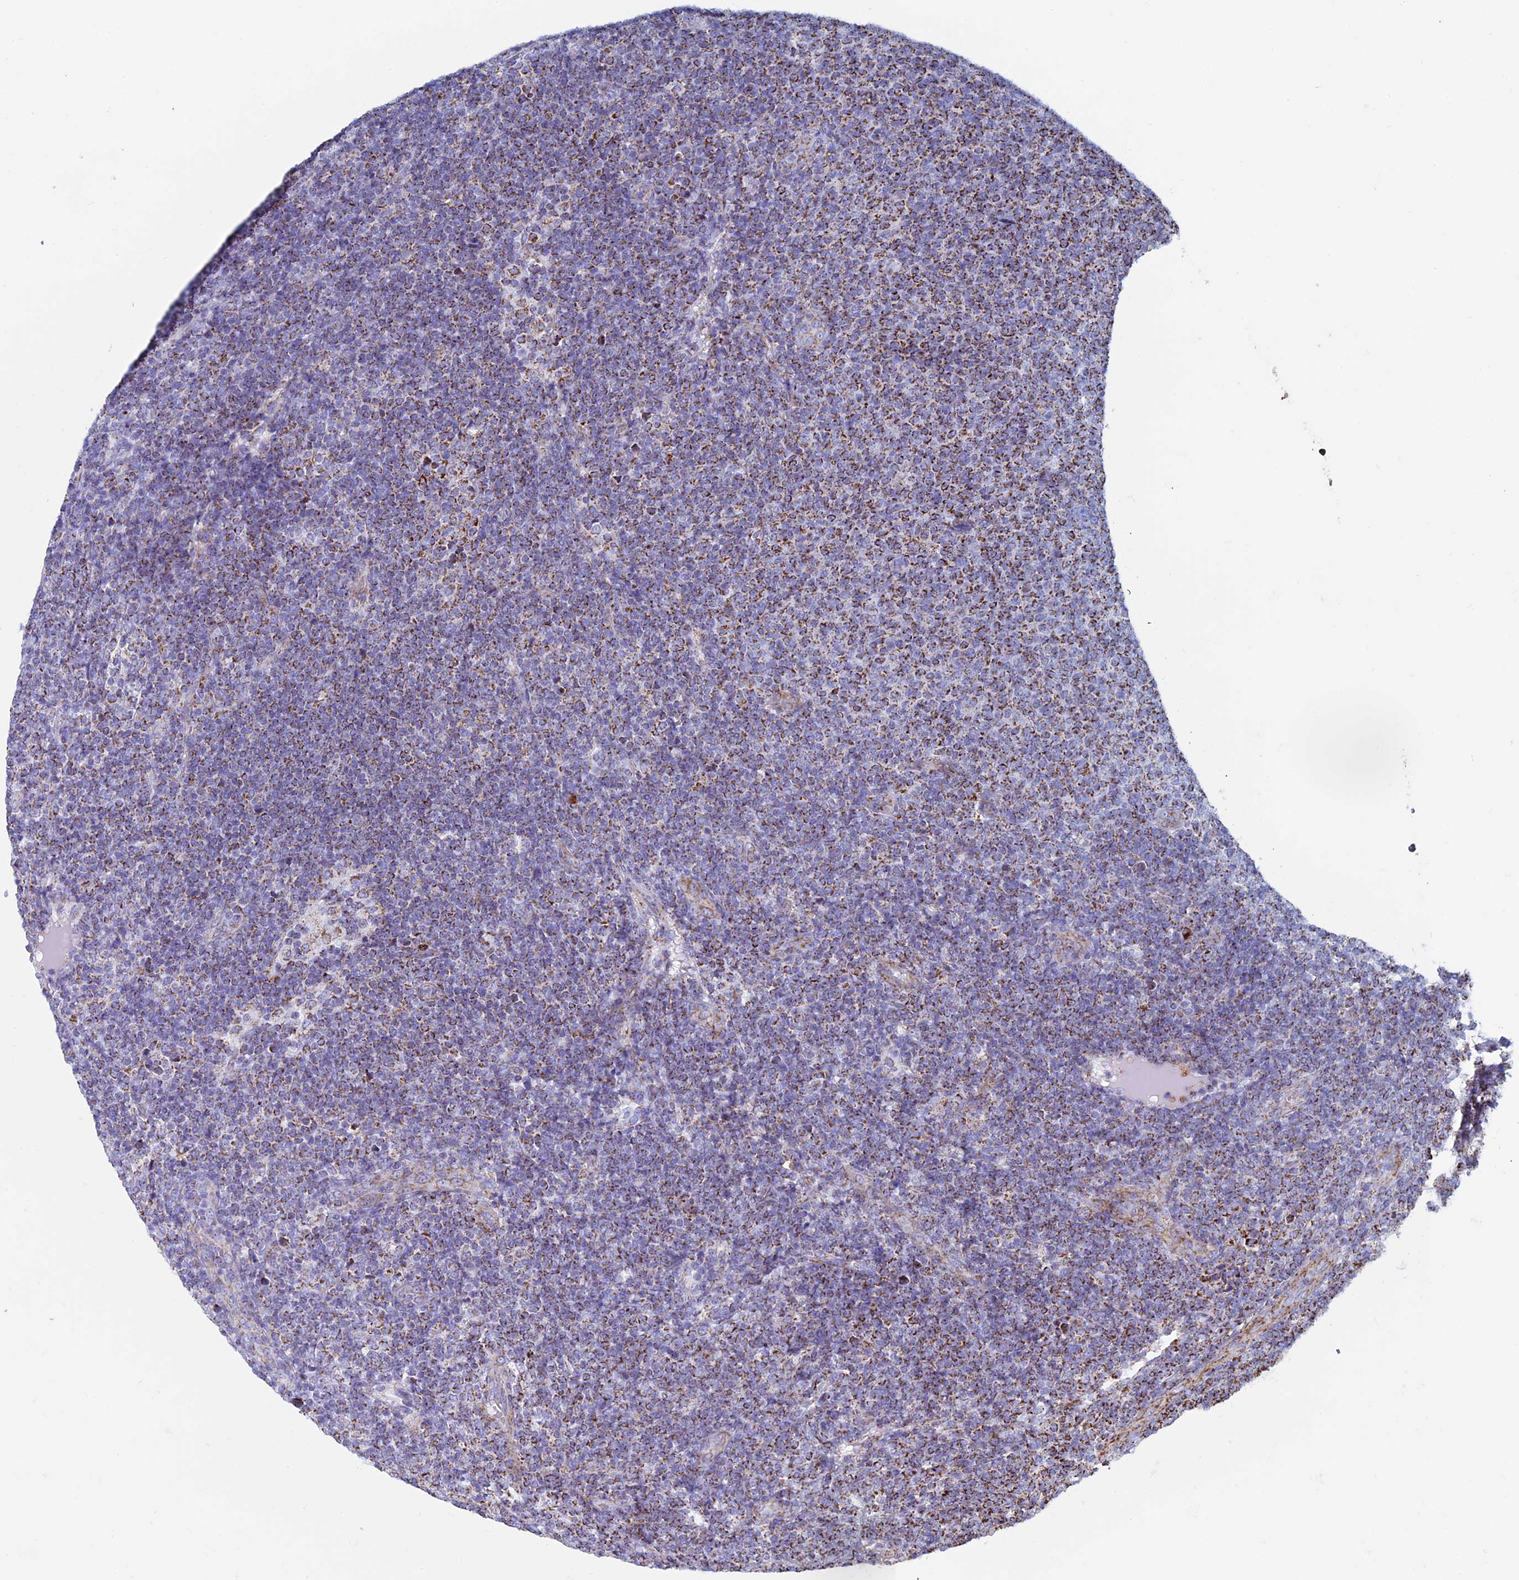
{"staining": {"intensity": "moderate", "quantity": ">75%", "location": "cytoplasmic/membranous"}, "tissue": "lymphoma", "cell_type": "Tumor cells", "image_type": "cancer", "snomed": [{"axis": "morphology", "description": "Malignant lymphoma, non-Hodgkin's type, Low grade"}, {"axis": "topography", "description": "Lymph node"}], "caption": "A histopathology image of human low-grade malignant lymphoma, non-Hodgkin's type stained for a protein displays moderate cytoplasmic/membranous brown staining in tumor cells.", "gene": "UQCRFS1", "patient": {"sex": "male", "age": 66}}